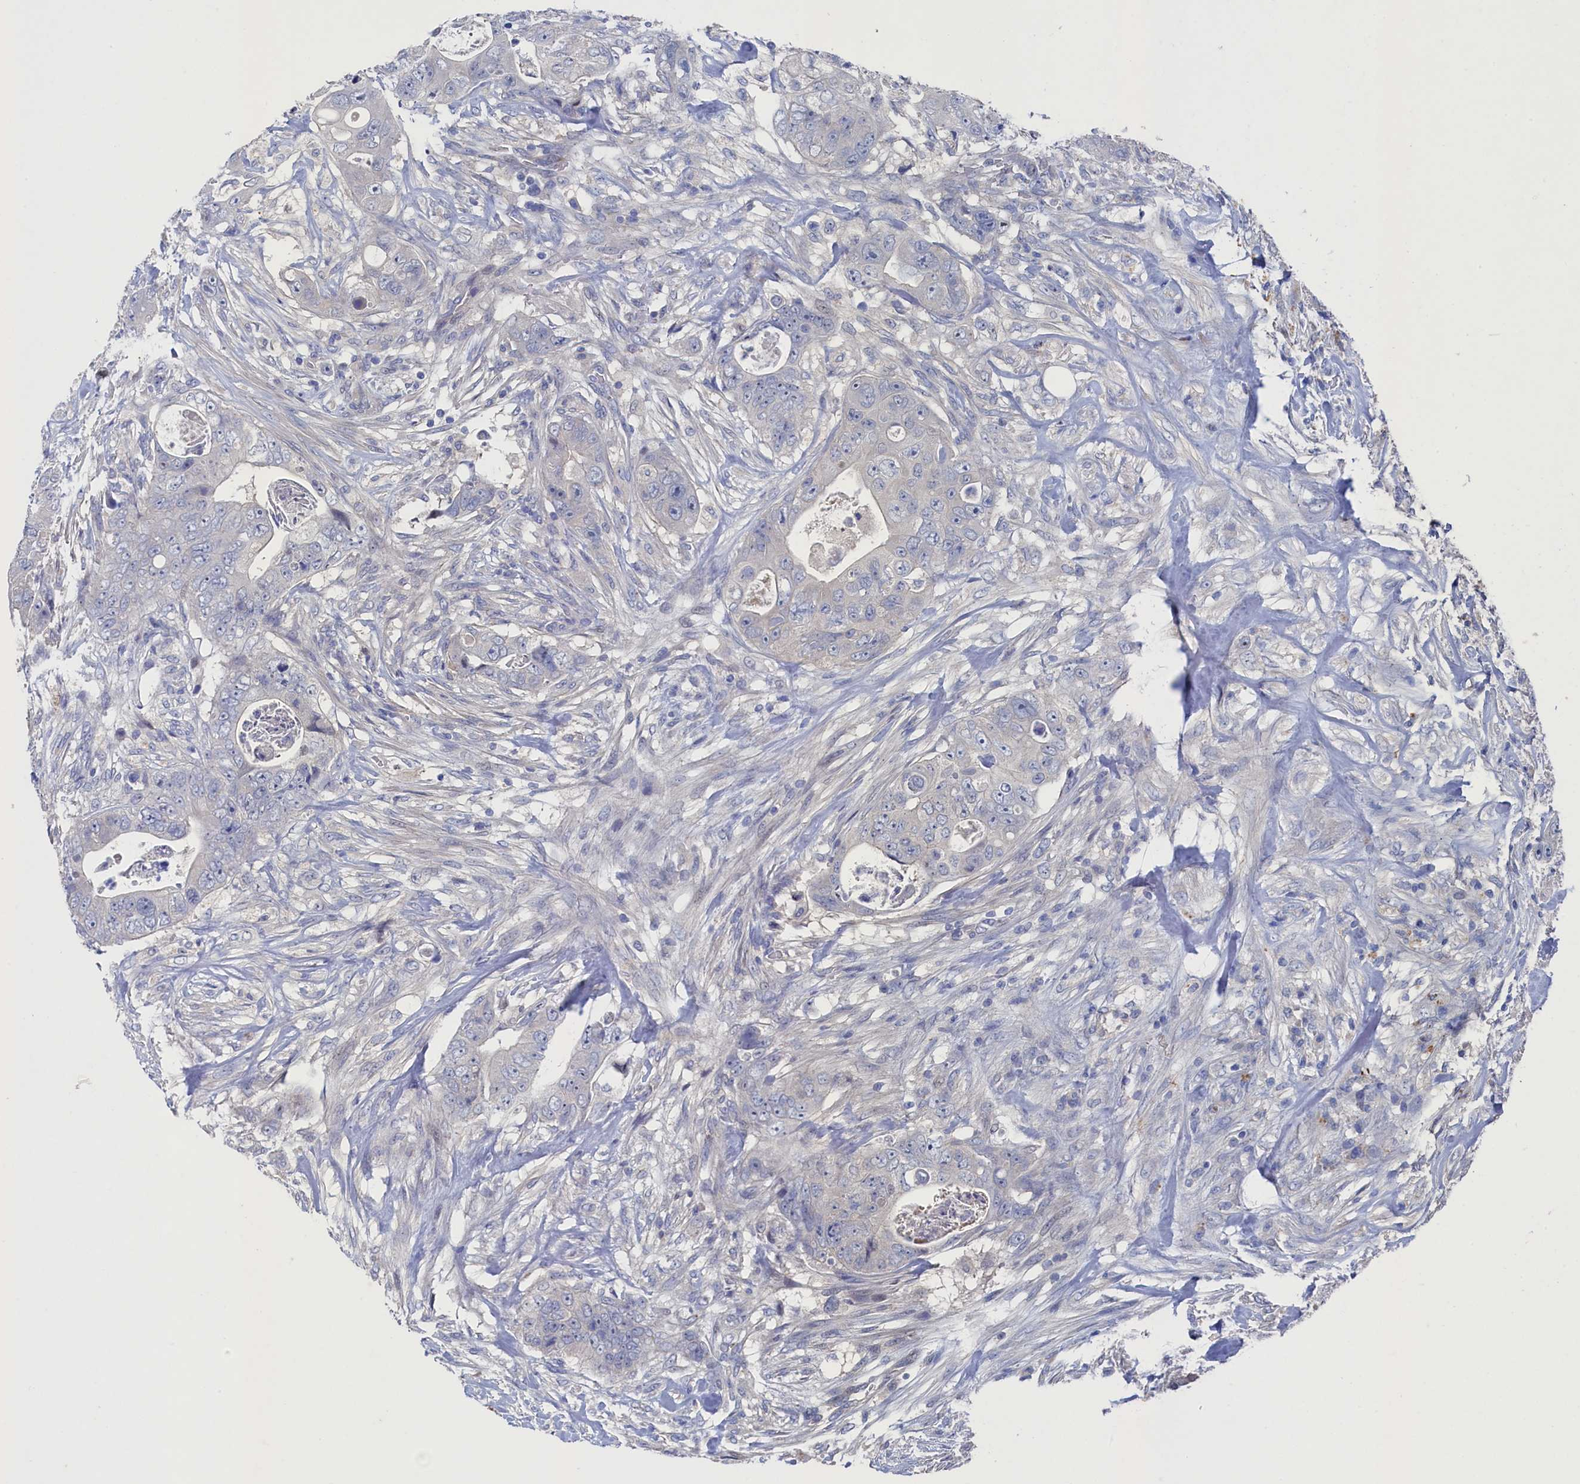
{"staining": {"intensity": "negative", "quantity": "none", "location": "none"}, "tissue": "colorectal cancer", "cell_type": "Tumor cells", "image_type": "cancer", "snomed": [{"axis": "morphology", "description": "Adenocarcinoma, NOS"}, {"axis": "topography", "description": "Colon"}], "caption": "Immunohistochemistry (IHC) image of colorectal cancer stained for a protein (brown), which shows no staining in tumor cells.", "gene": "CBLIF", "patient": {"sex": "female", "age": 46}}